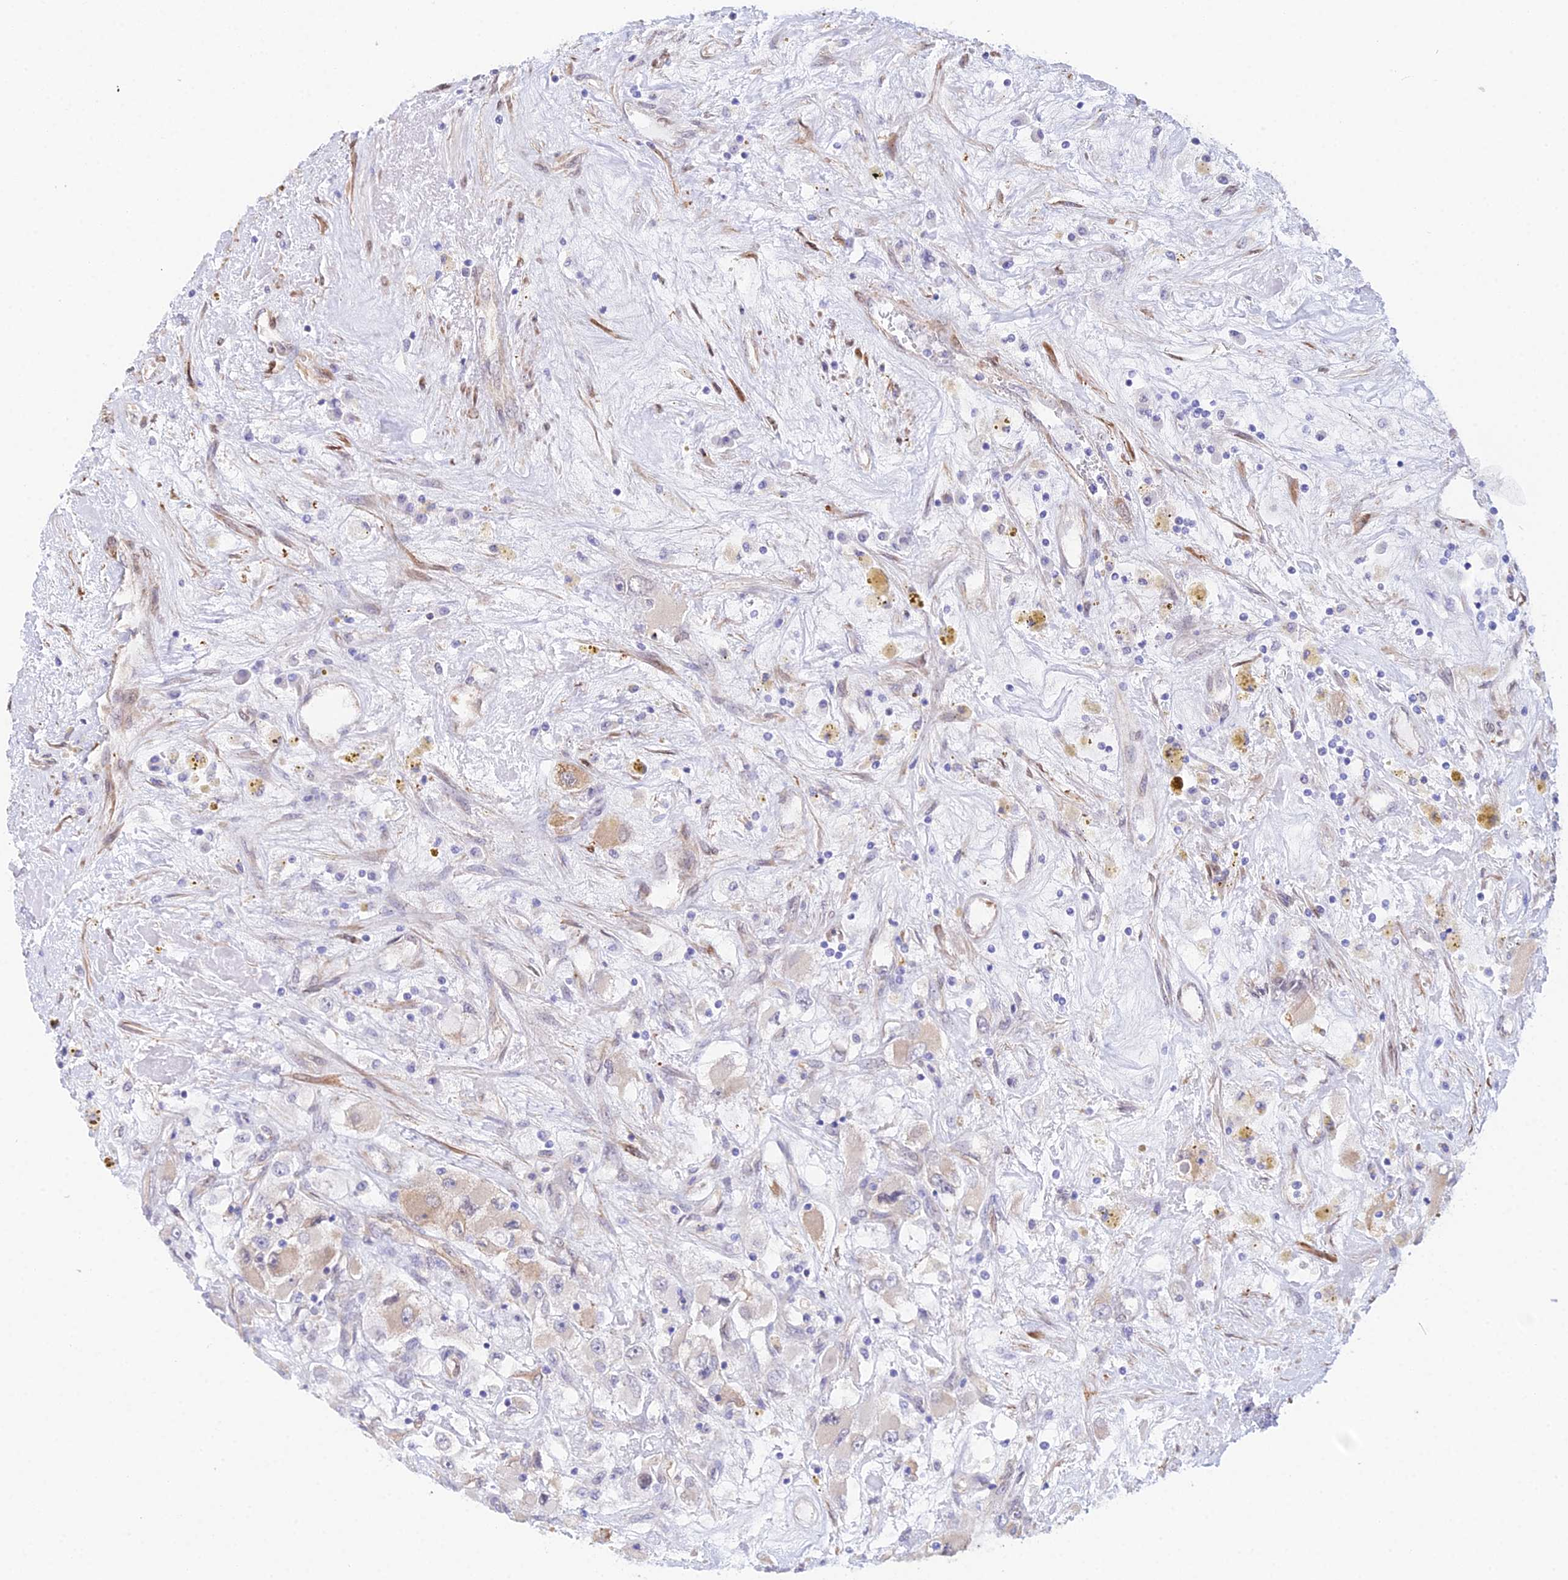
{"staining": {"intensity": "weak", "quantity": "<25%", "location": "cytoplasmic/membranous"}, "tissue": "renal cancer", "cell_type": "Tumor cells", "image_type": "cancer", "snomed": [{"axis": "morphology", "description": "Adenocarcinoma, NOS"}, {"axis": "topography", "description": "Kidney"}], "caption": "Immunohistochemical staining of human renal cancer shows no significant expression in tumor cells. (IHC, brightfield microscopy, high magnification).", "gene": "MXRA7", "patient": {"sex": "female", "age": 52}}